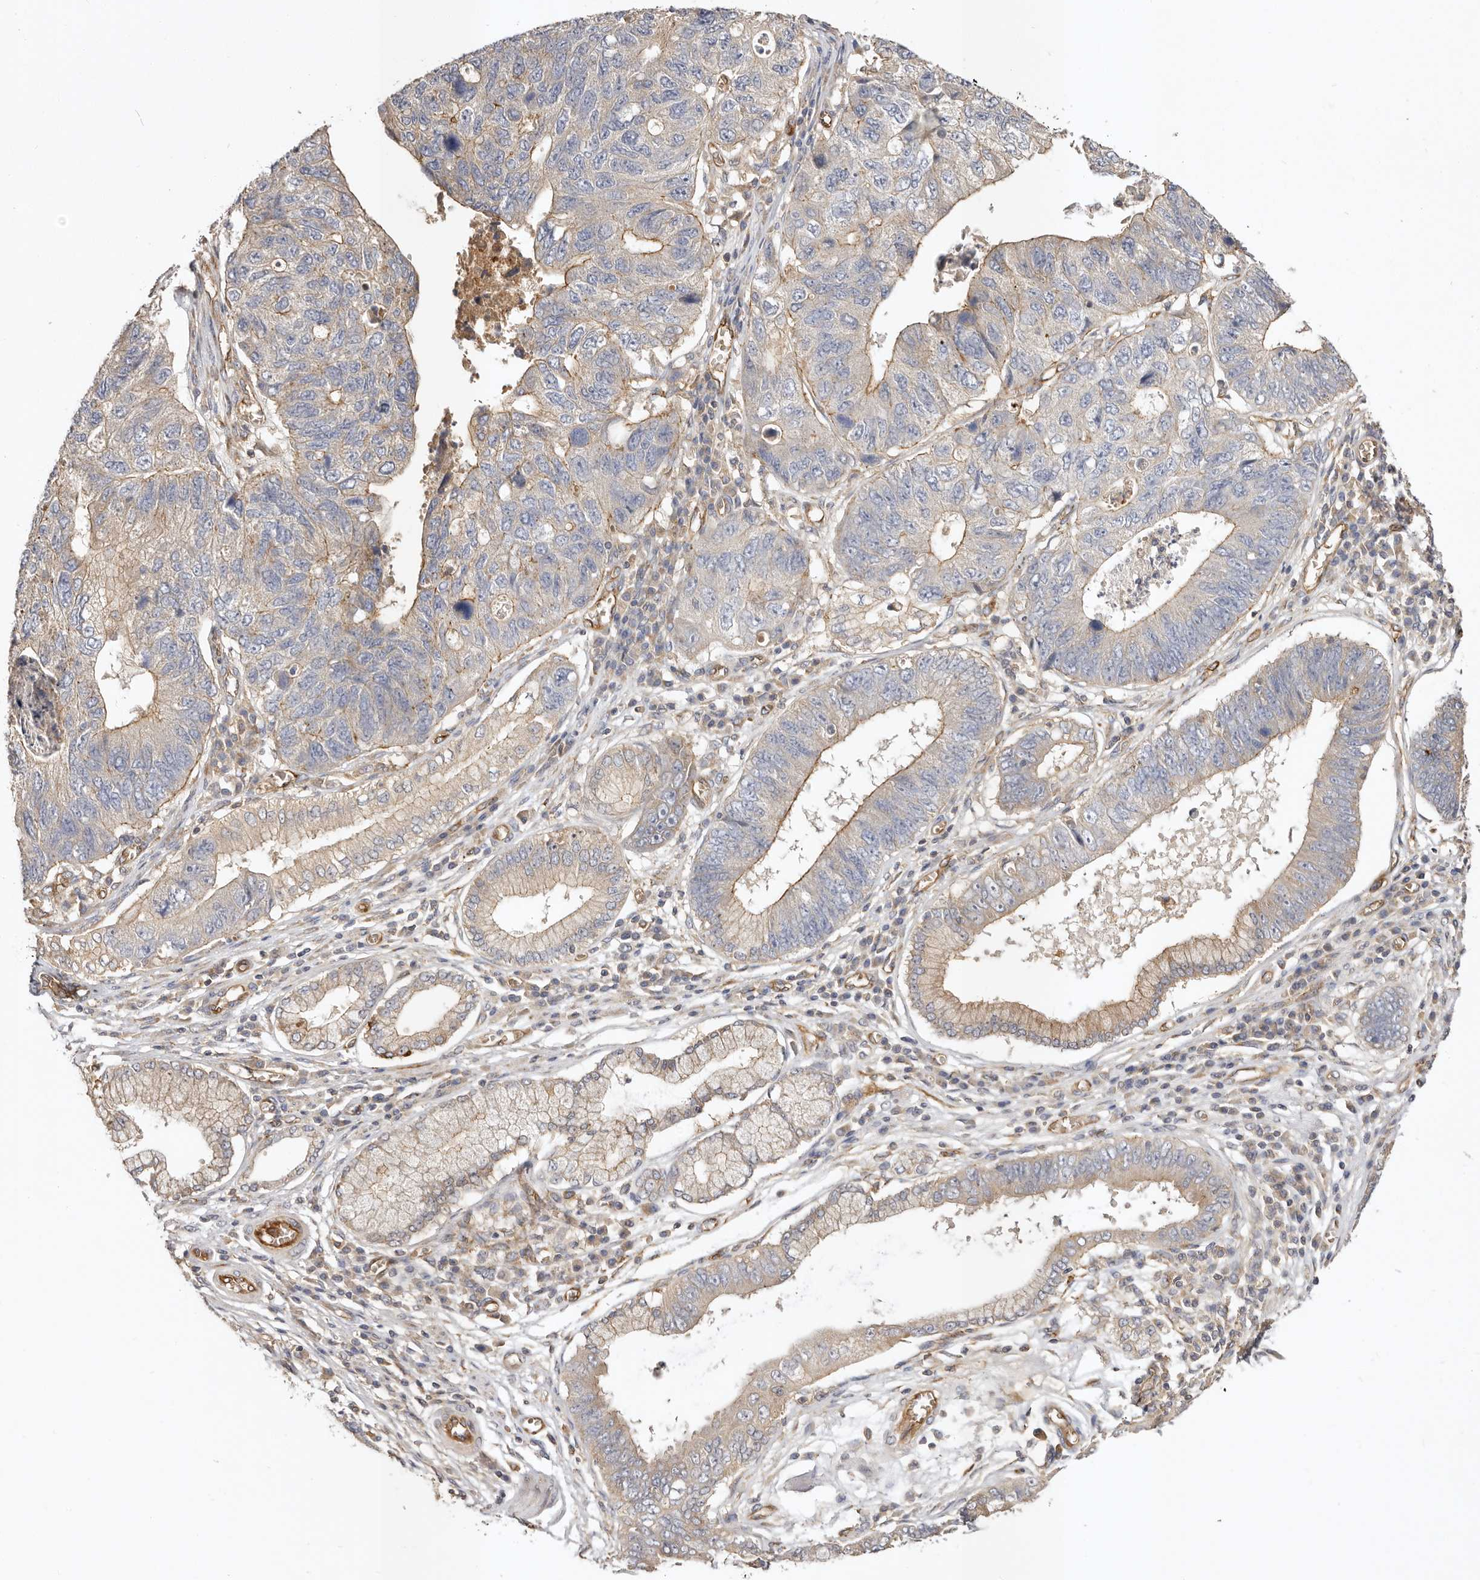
{"staining": {"intensity": "weak", "quantity": "<25%", "location": "cytoplasmic/membranous"}, "tissue": "stomach cancer", "cell_type": "Tumor cells", "image_type": "cancer", "snomed": [{"axis": "morphology", "description": "Adenocarcinoma, NOS"}, {"axis": "topography", "description": "Stomach"}], "caption": "Immunohistochemistry photomicrograph of stomach adenocarcinoma stained for a protein (brown), which displays no expression in tumor cells.", "gene": "ADAMTS9", "patient": {"sex": "male", "age": 59}}